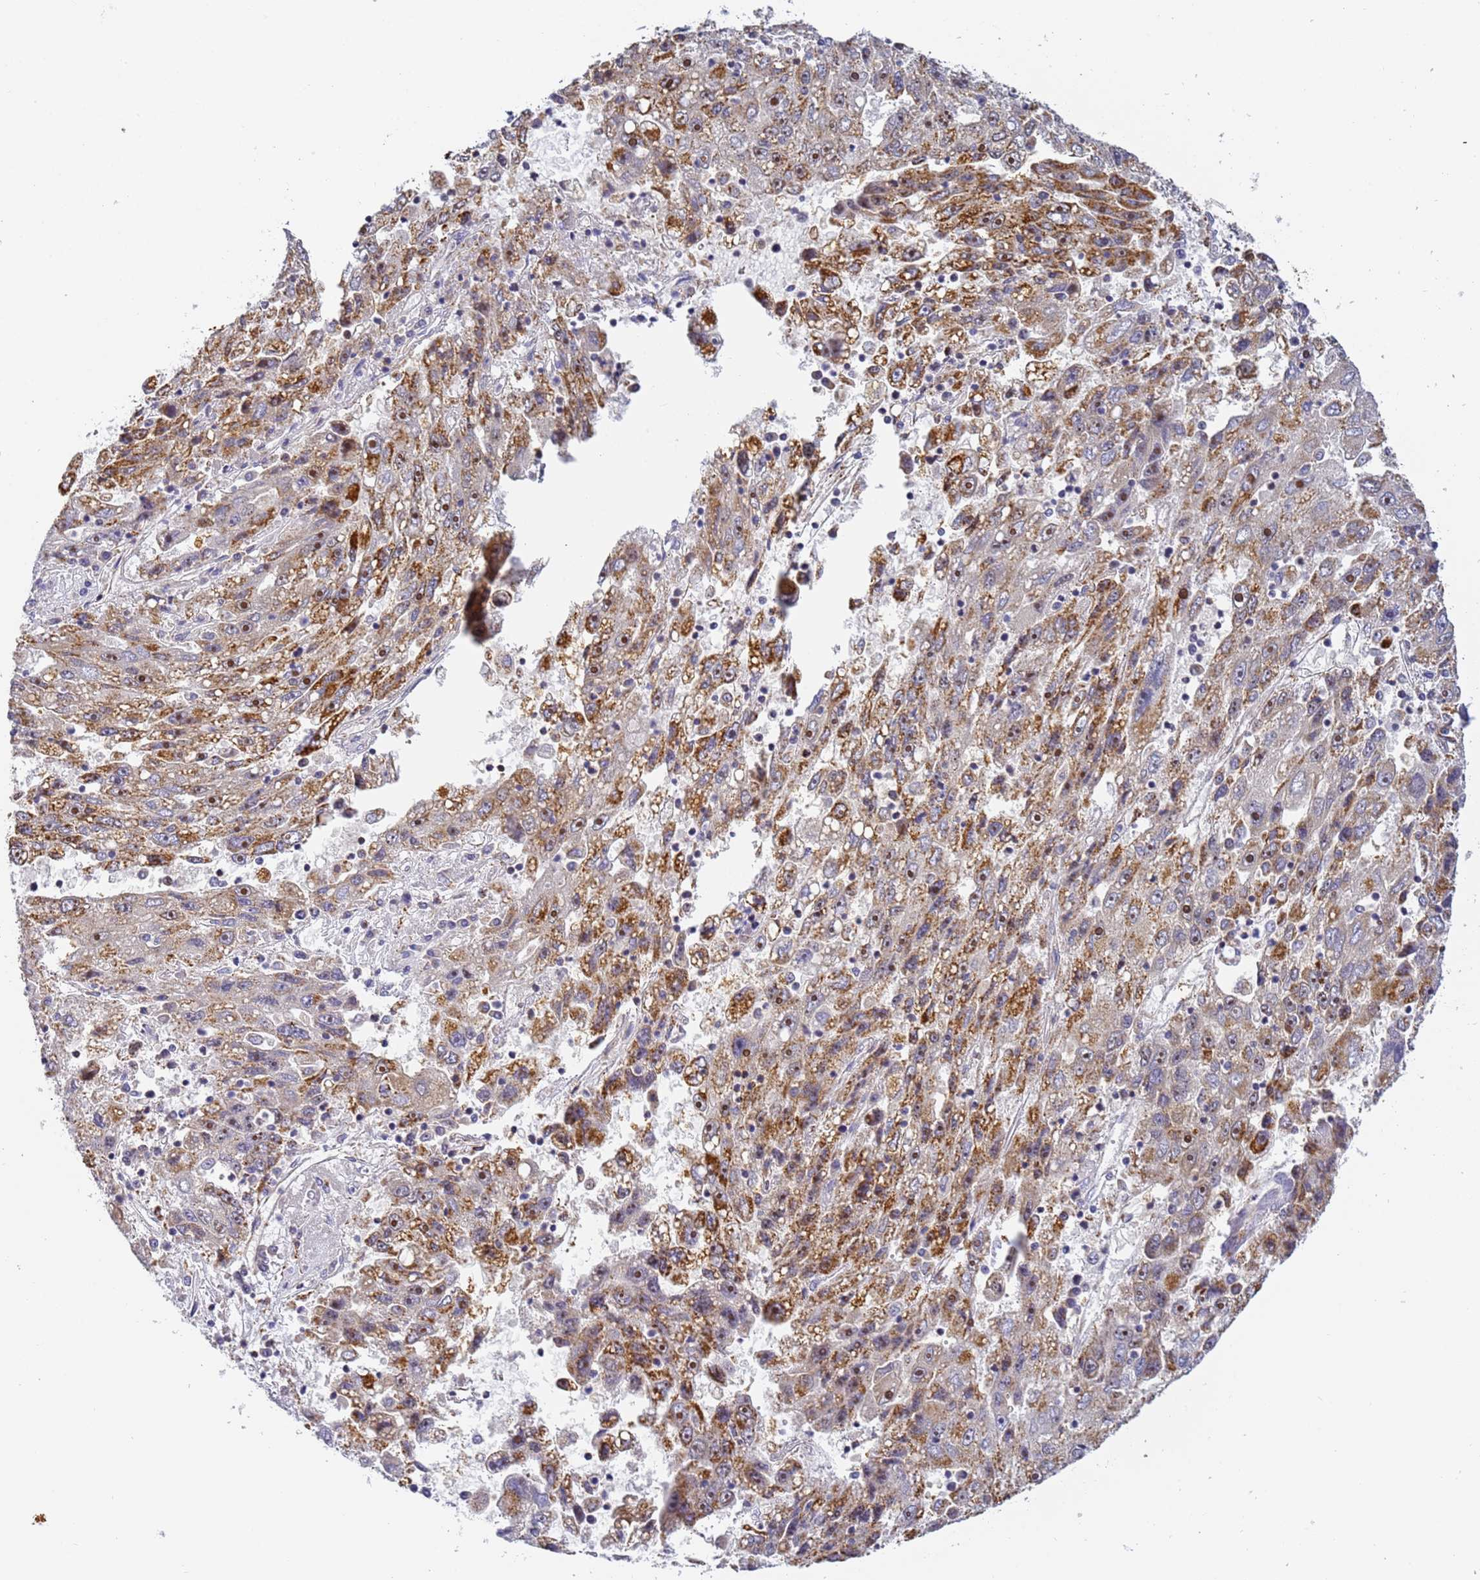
{"staining": {"intensity": "moderate", "quantity": "25%-75%", "location": "cytoplasmic/membranous,nuclear"}, "tissue": "liver cancer", "cell_type": "Tumor cells", "image_type": "cancer", "snomed": [{"axis": "morphology", "description": "Carcinoma, Hepatocellular, NOS"}, {"axis": "topography", "description": "Liver"}], "caption": "About 25%-75% of tumor cells in human liver cancer (hepatocellular carcinoma) reveal moderate cytoplasmic/membranous and nuclear protein staining as visualized by brown immunohistochemical staining.", "gene": "FRG2C", "patient": {"sex": "male", "age": 49}}